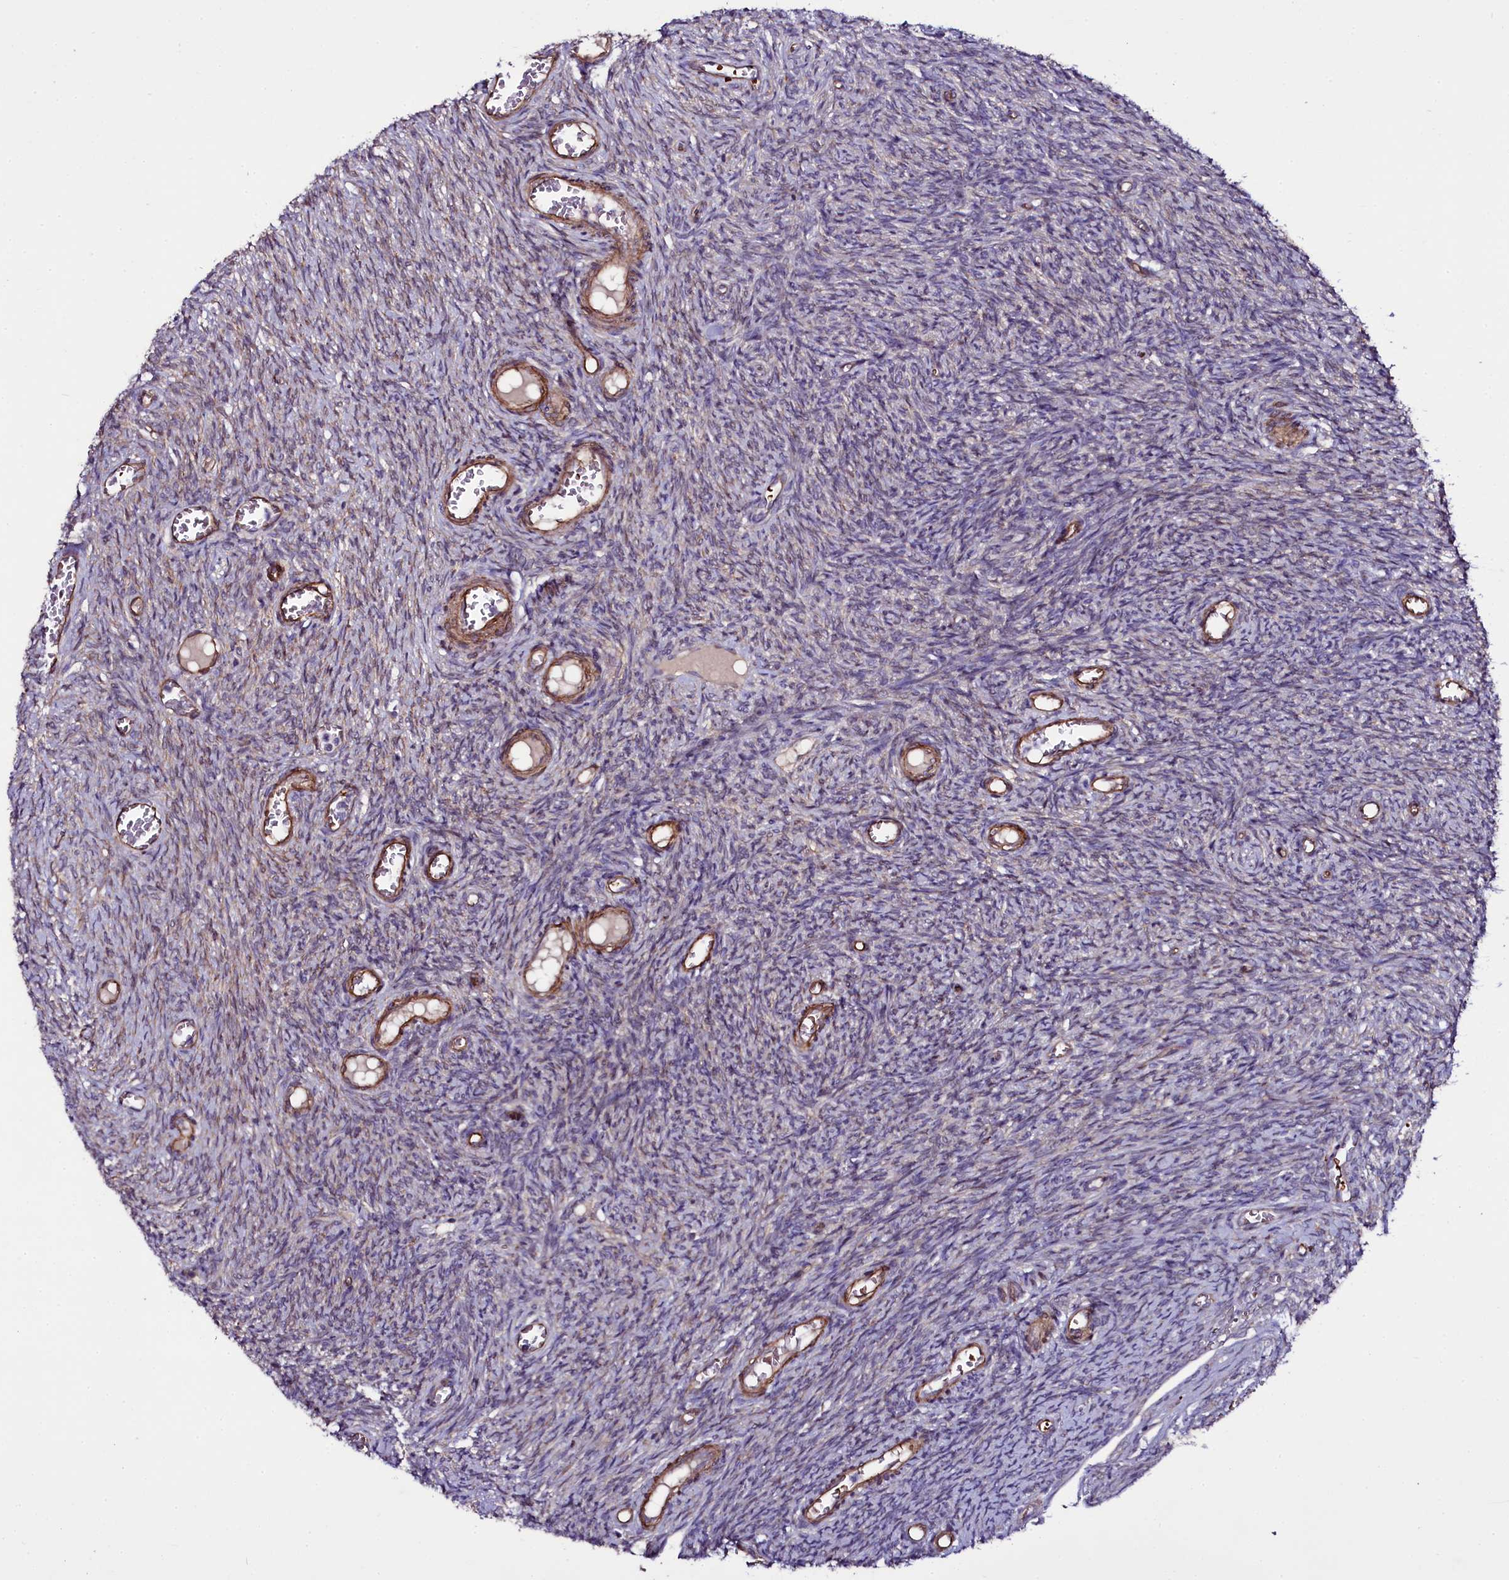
{"staining": {"intensity": "weak", "quantity": ">75%", "location": "cytoplasmic/membranous"}, "tissue": "ovary", "cell_type": "Follicle cells", "image_type": "normal", "snomed": [{"axis": "morphology", "description": "Normal tissue, NOS"}, {"axis": "topography", "description": "Ovary"}], "caption": "This is an image of immunohistochemistry (IHC) staining of benign ovary, which shows weak positivity in the cytoplasmic/membranous of follicle cells.", "gene": "MEX3C", "patient": {"sex": "female", "age": 44}}